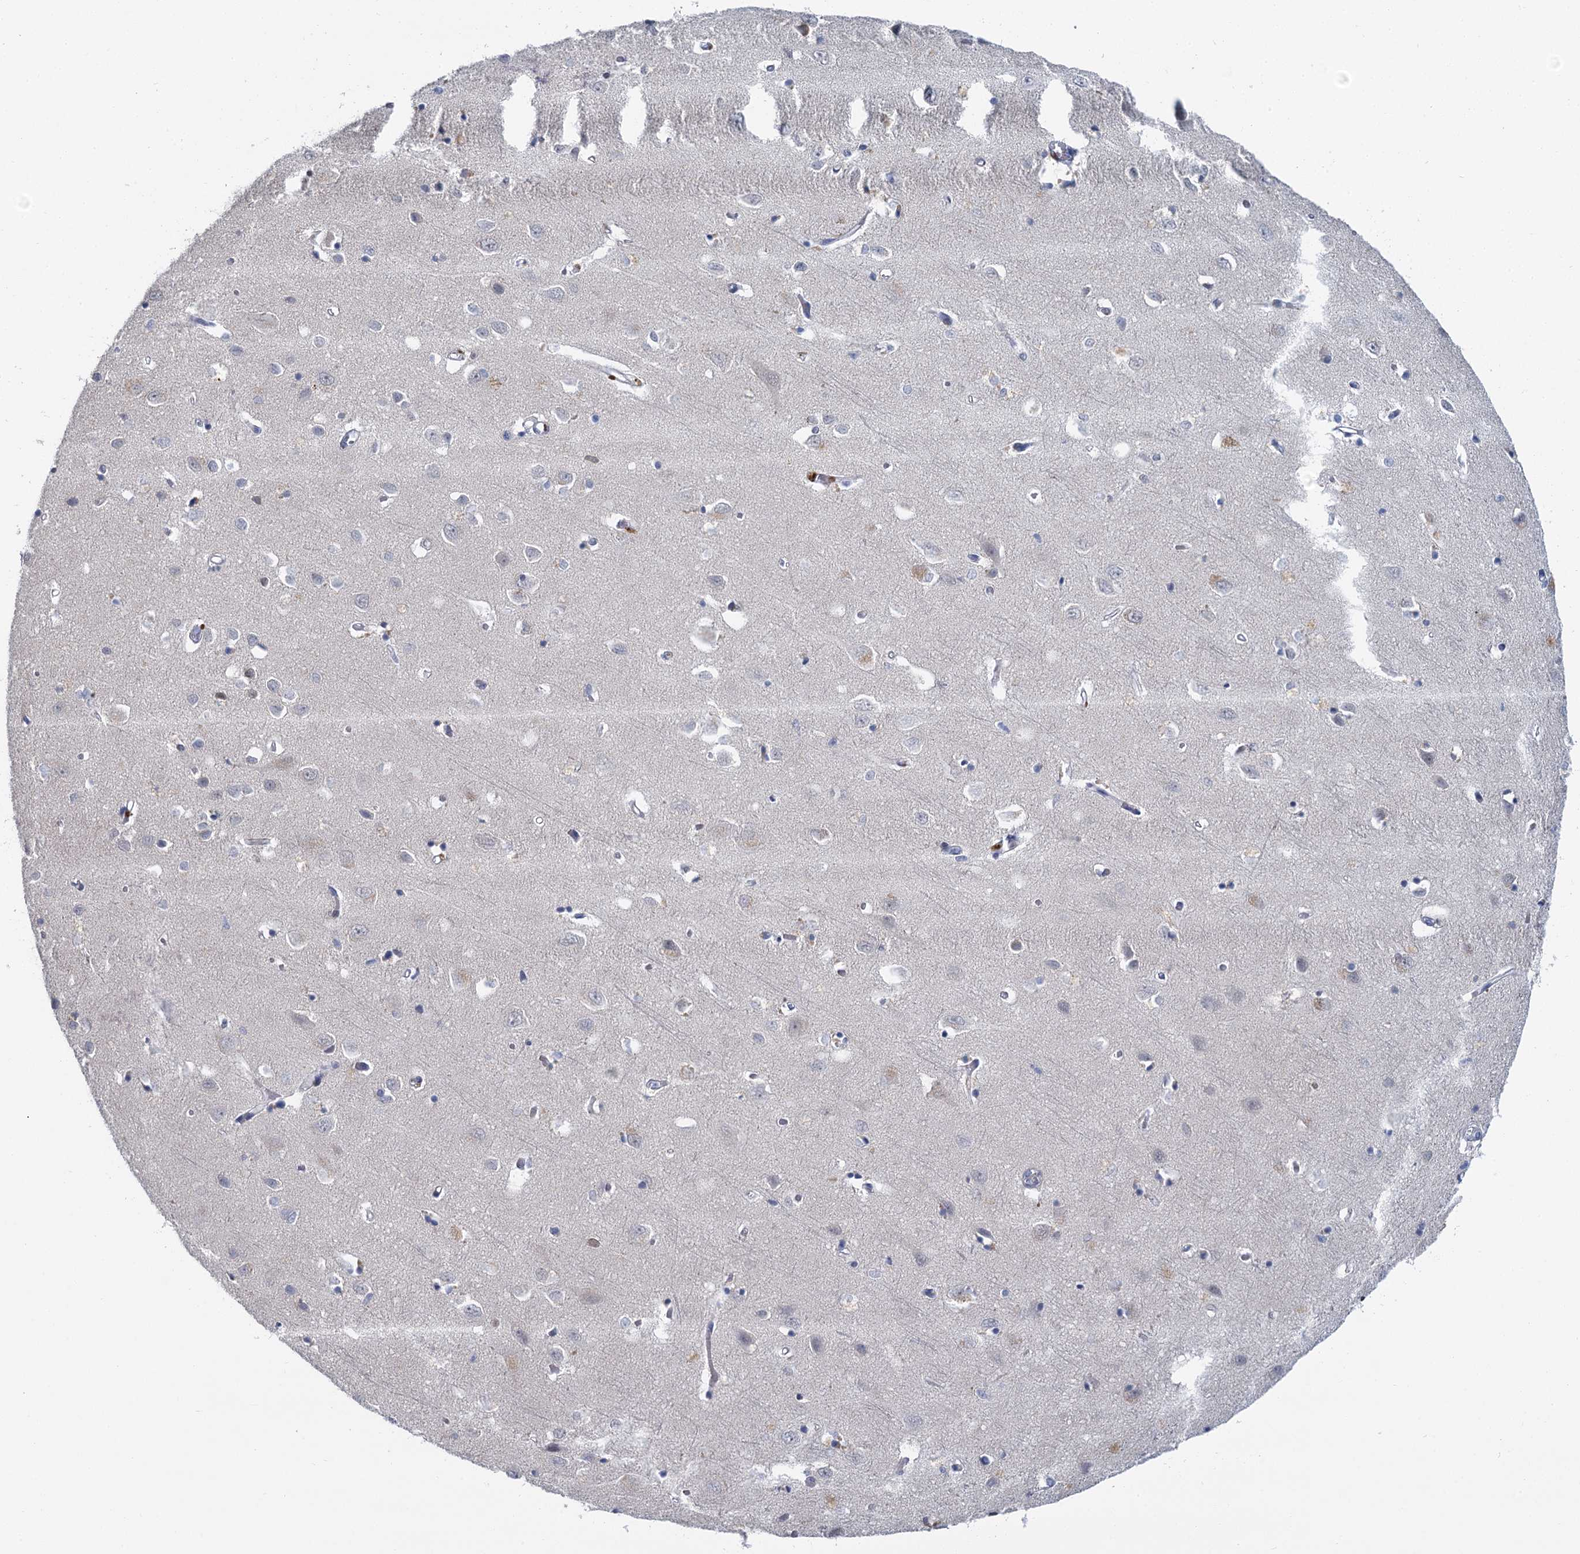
{"staining": {"intensity": "negative", "quantity": "none", "location": "none"}, "tissue": "cerebral cortex", "cell_type": "Endothelial cells", "image_type": "normal", "snomed": [{"axis": "morphology", "description": "Normal tissue, NOS"}, {"axis": "topography", "description": "Cerebral cortex"}], "caption": "Protein analysis of benign cerebral cortex exhibits no significant staining in endothelial cells.", "gene": "ACRBP", "patient": {"sex": "female", "age": 64}}